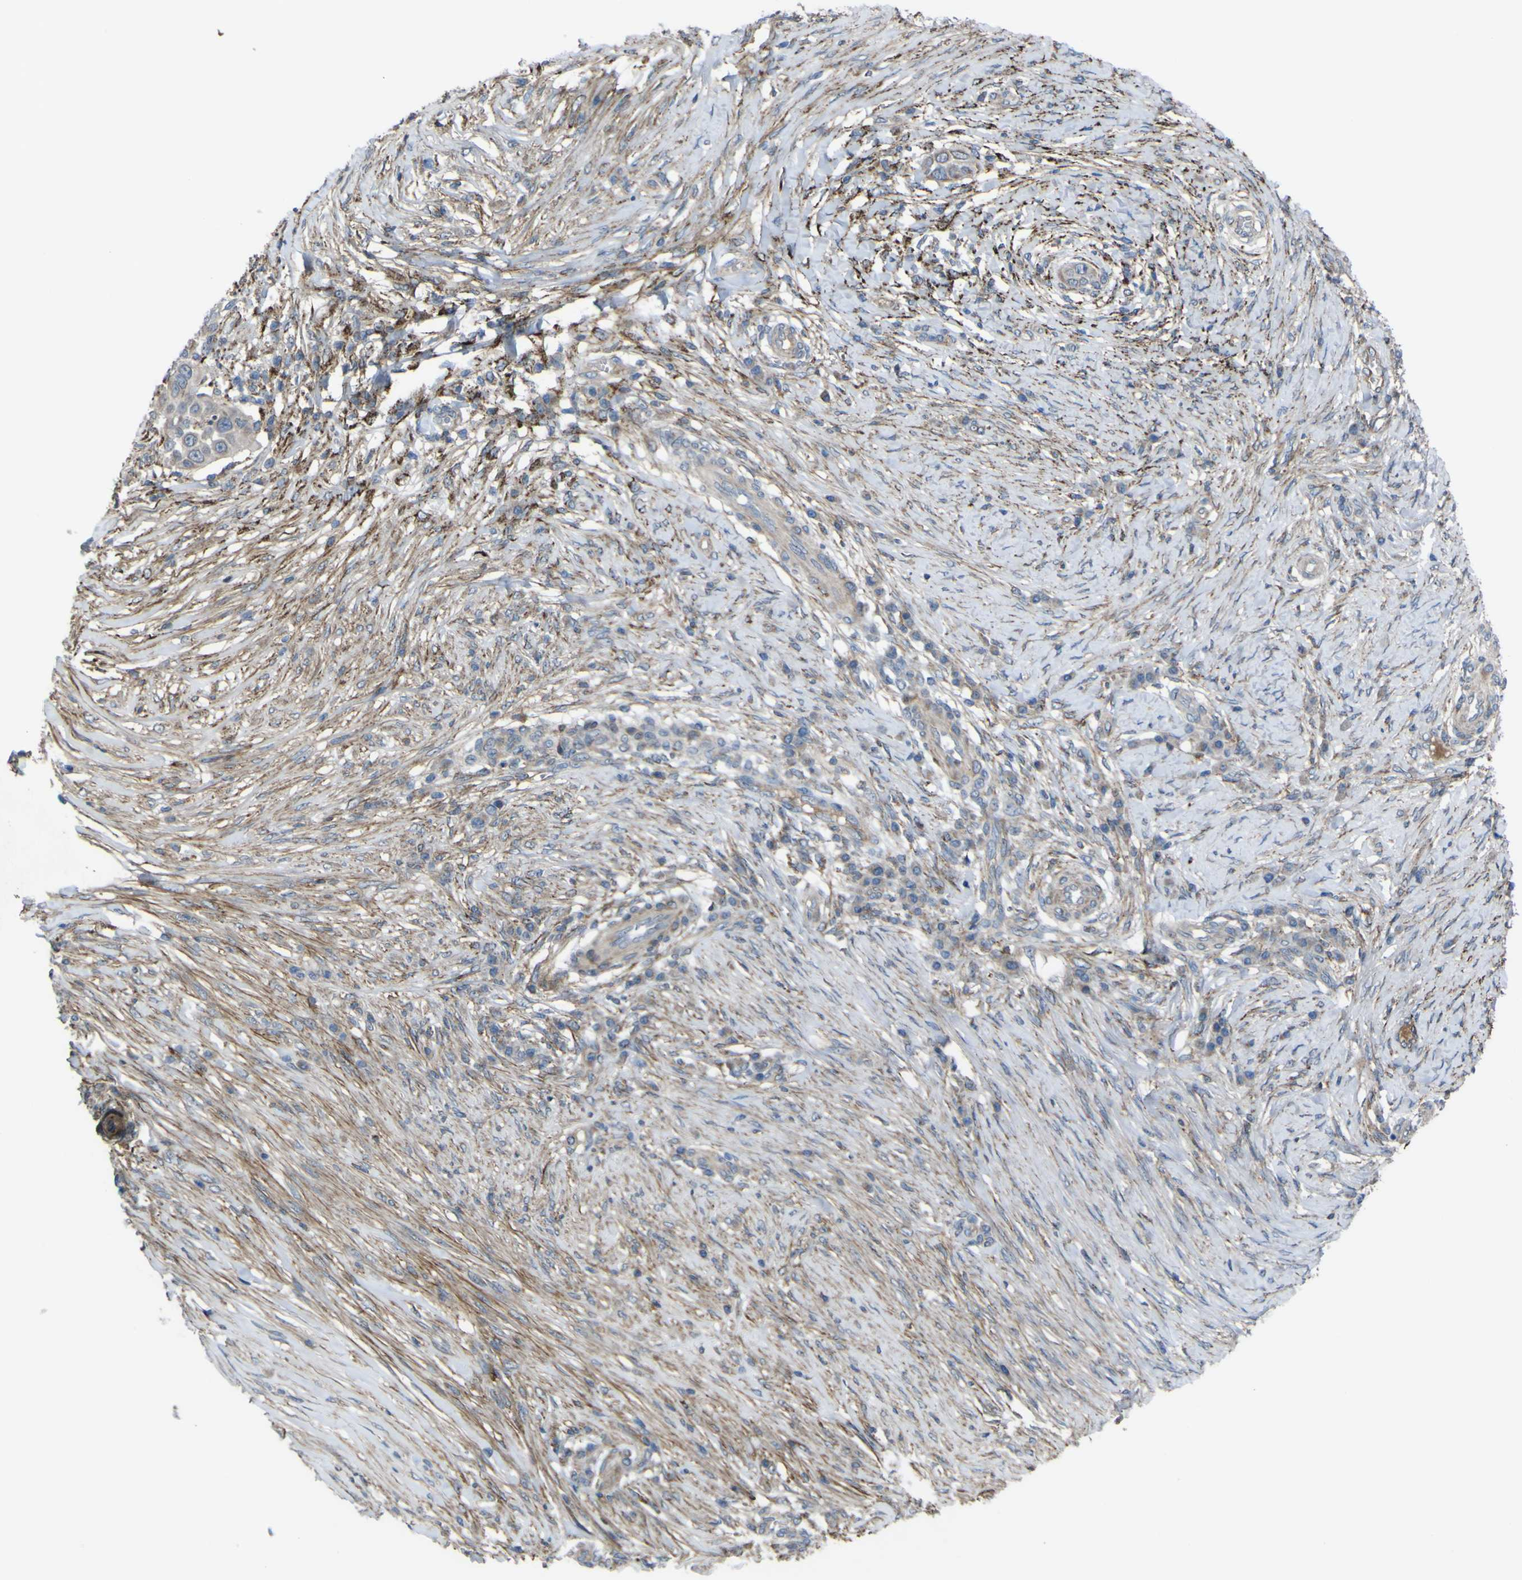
{"staining": {"intensity": "negative", "quantity": "none", "location": "none"}, "tissue": "skin cancer", "cell_type": "Tumor cells", "image_type": "cancer", "snomed": [{"axis": "morphology", "description": "Squamous cell carcinoma, NOS"}, {"axis": "topography", "description": "Skin"}], "caption": "Tumor cells show no significant expression in squamous cell carcinoma (skin).", "gene": "GPLD1", "patient": {"sex": "female", "age": 44}}